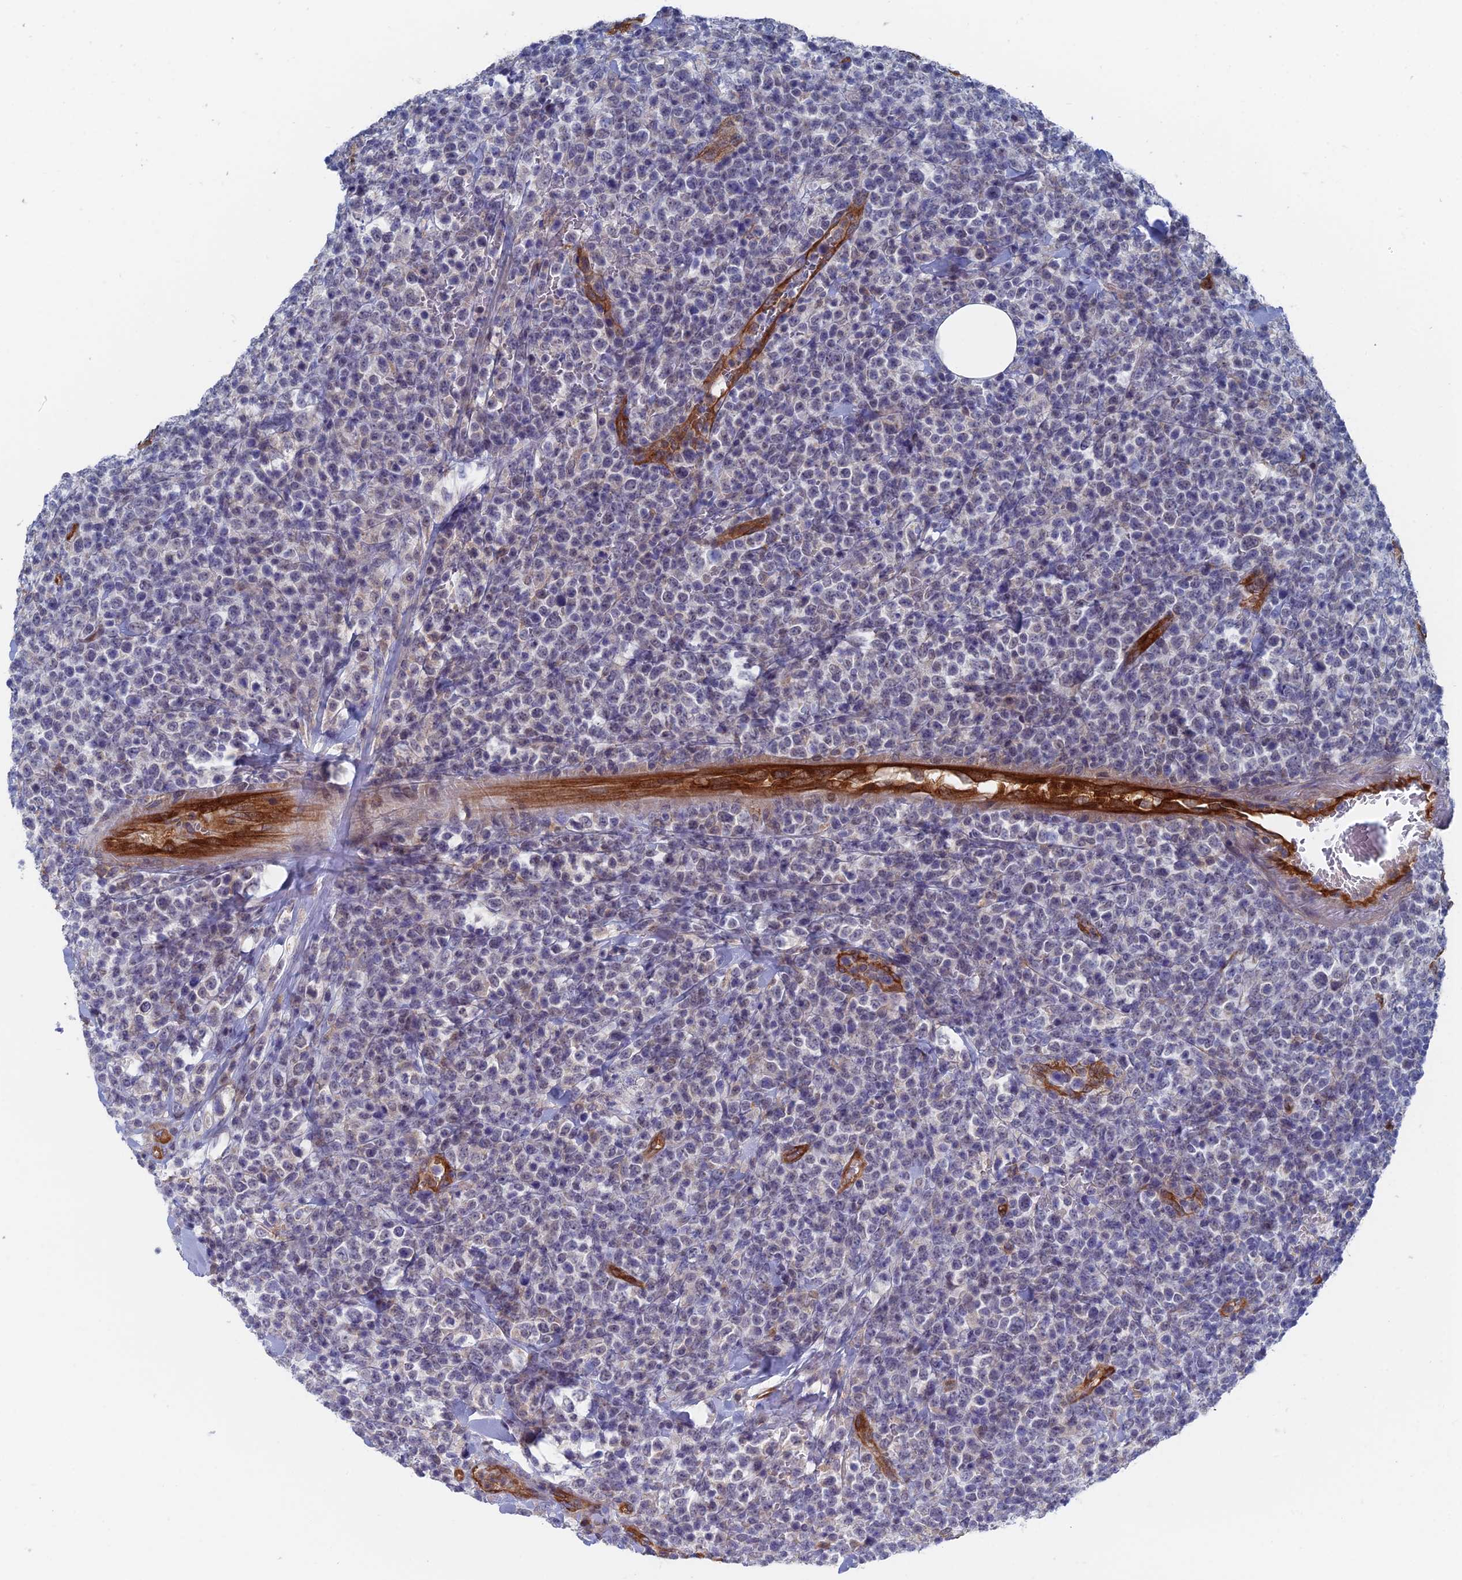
{"staining": {"intensity": "negative", "quantity": "none", "location": "none"}, "tissue": "lymphoma", "cell_type": "Tumor cells", "image_type": "cancer", "snomed": [{"axis": "morphology", "description": "Malignant lymphoma, non-Hodgkin's type, High grade"}, {"axis": "topography", "description": "Colon"}], "caption": "DAB (3,3'-diaminobenzidine) immunohistochemical staining of lymphoma shows no significant positivity in tumor cells.", "gene": "ARAP3", "patient": {"sex": "female", "age": 53}}